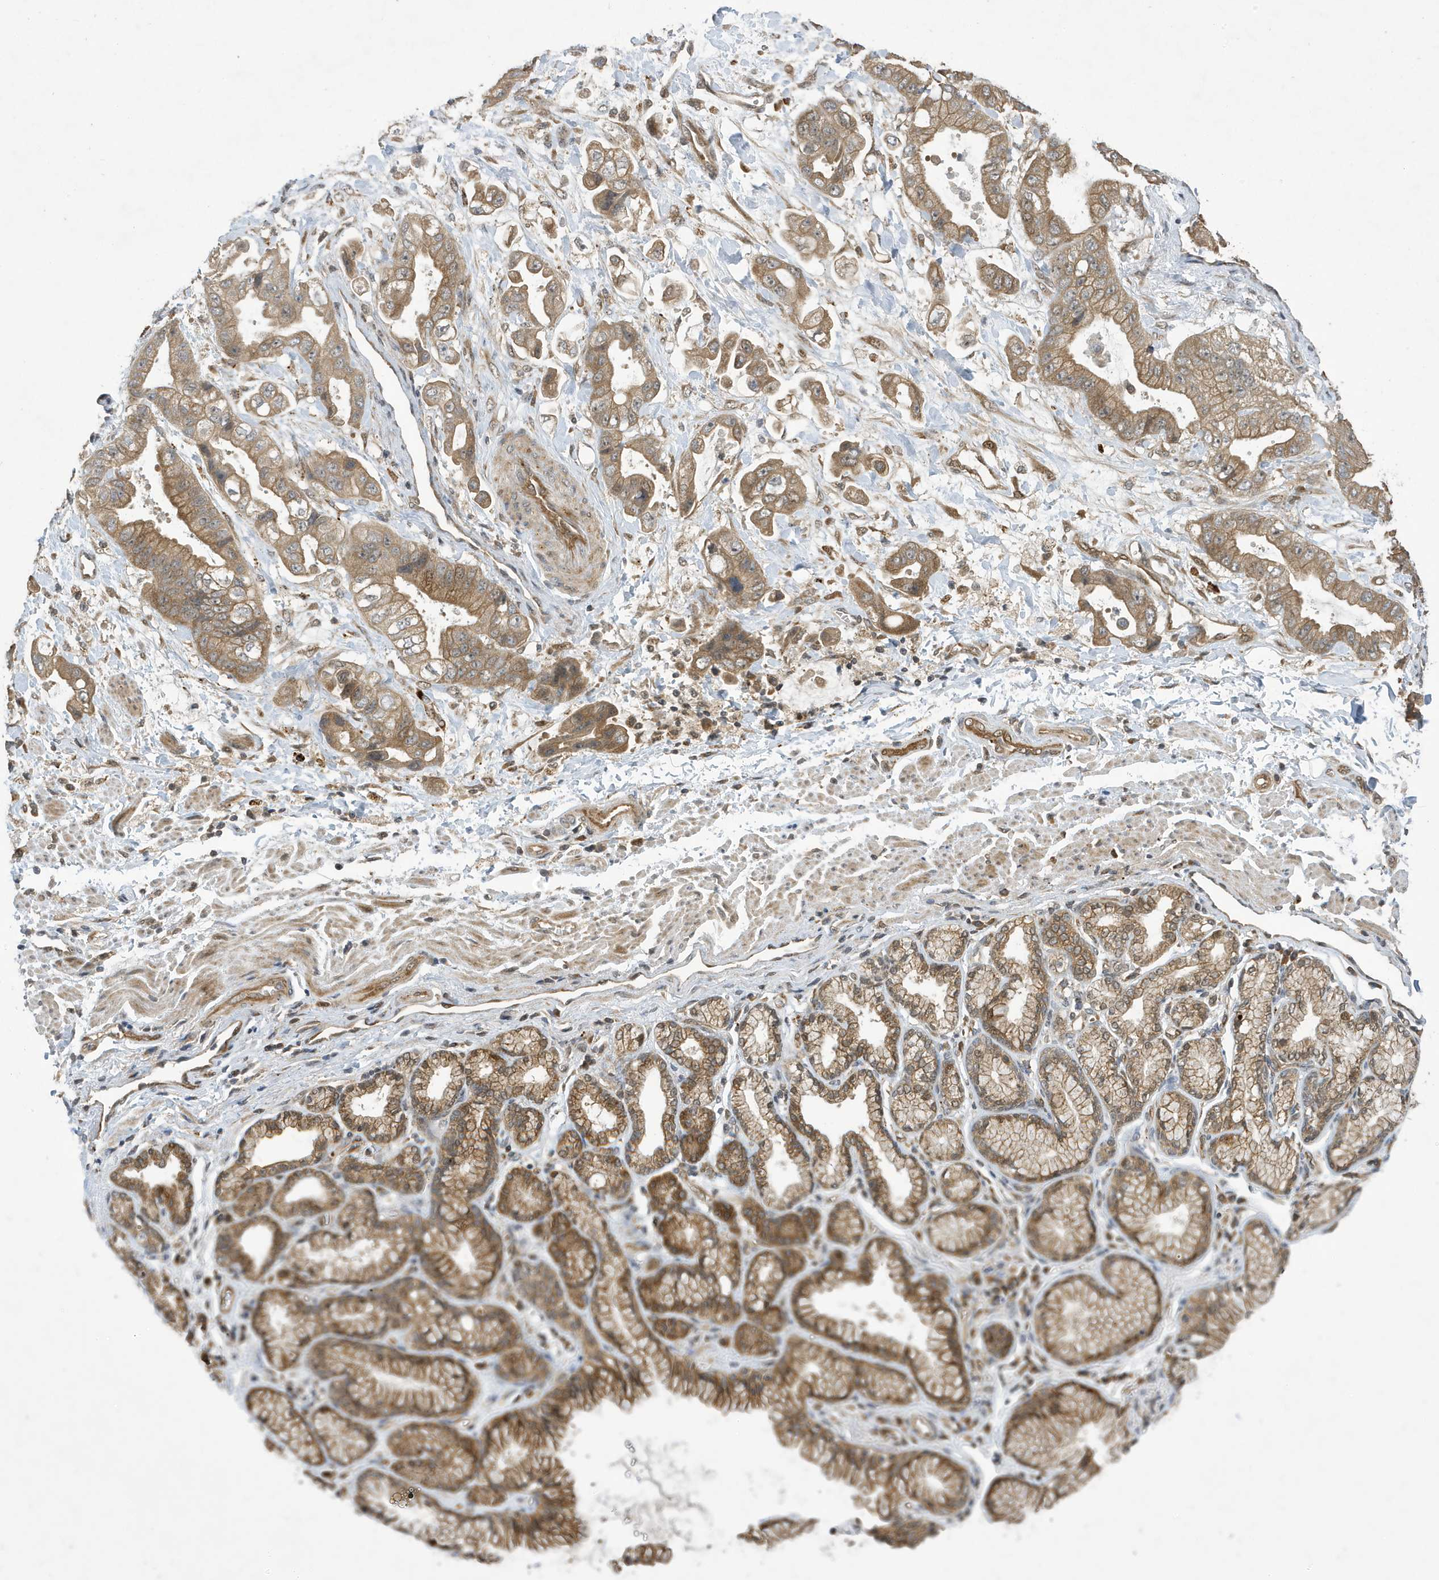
{"staining": {"intensity": "moderate", "quantity": ">75%", "location": "cytoplasmic/membranous"}, "tissue": "stomach cancer", "cell_type": "Tumor cells", "image_type": "cancer", "snomed": [{"axis": "morphology", "description": "Adenocarcinoma, NOS"}, {"axis": "topography", "description": "Stomach"}], "caption": "Immunohistochemical staining of human stomach adenocarcinoma reveals medium levels of moderate cytoplasmic/membranous staining in approximately >75% of tumor cells.", "gene": "NCOA7", "patient": {"sex": "male", "age": 62}}